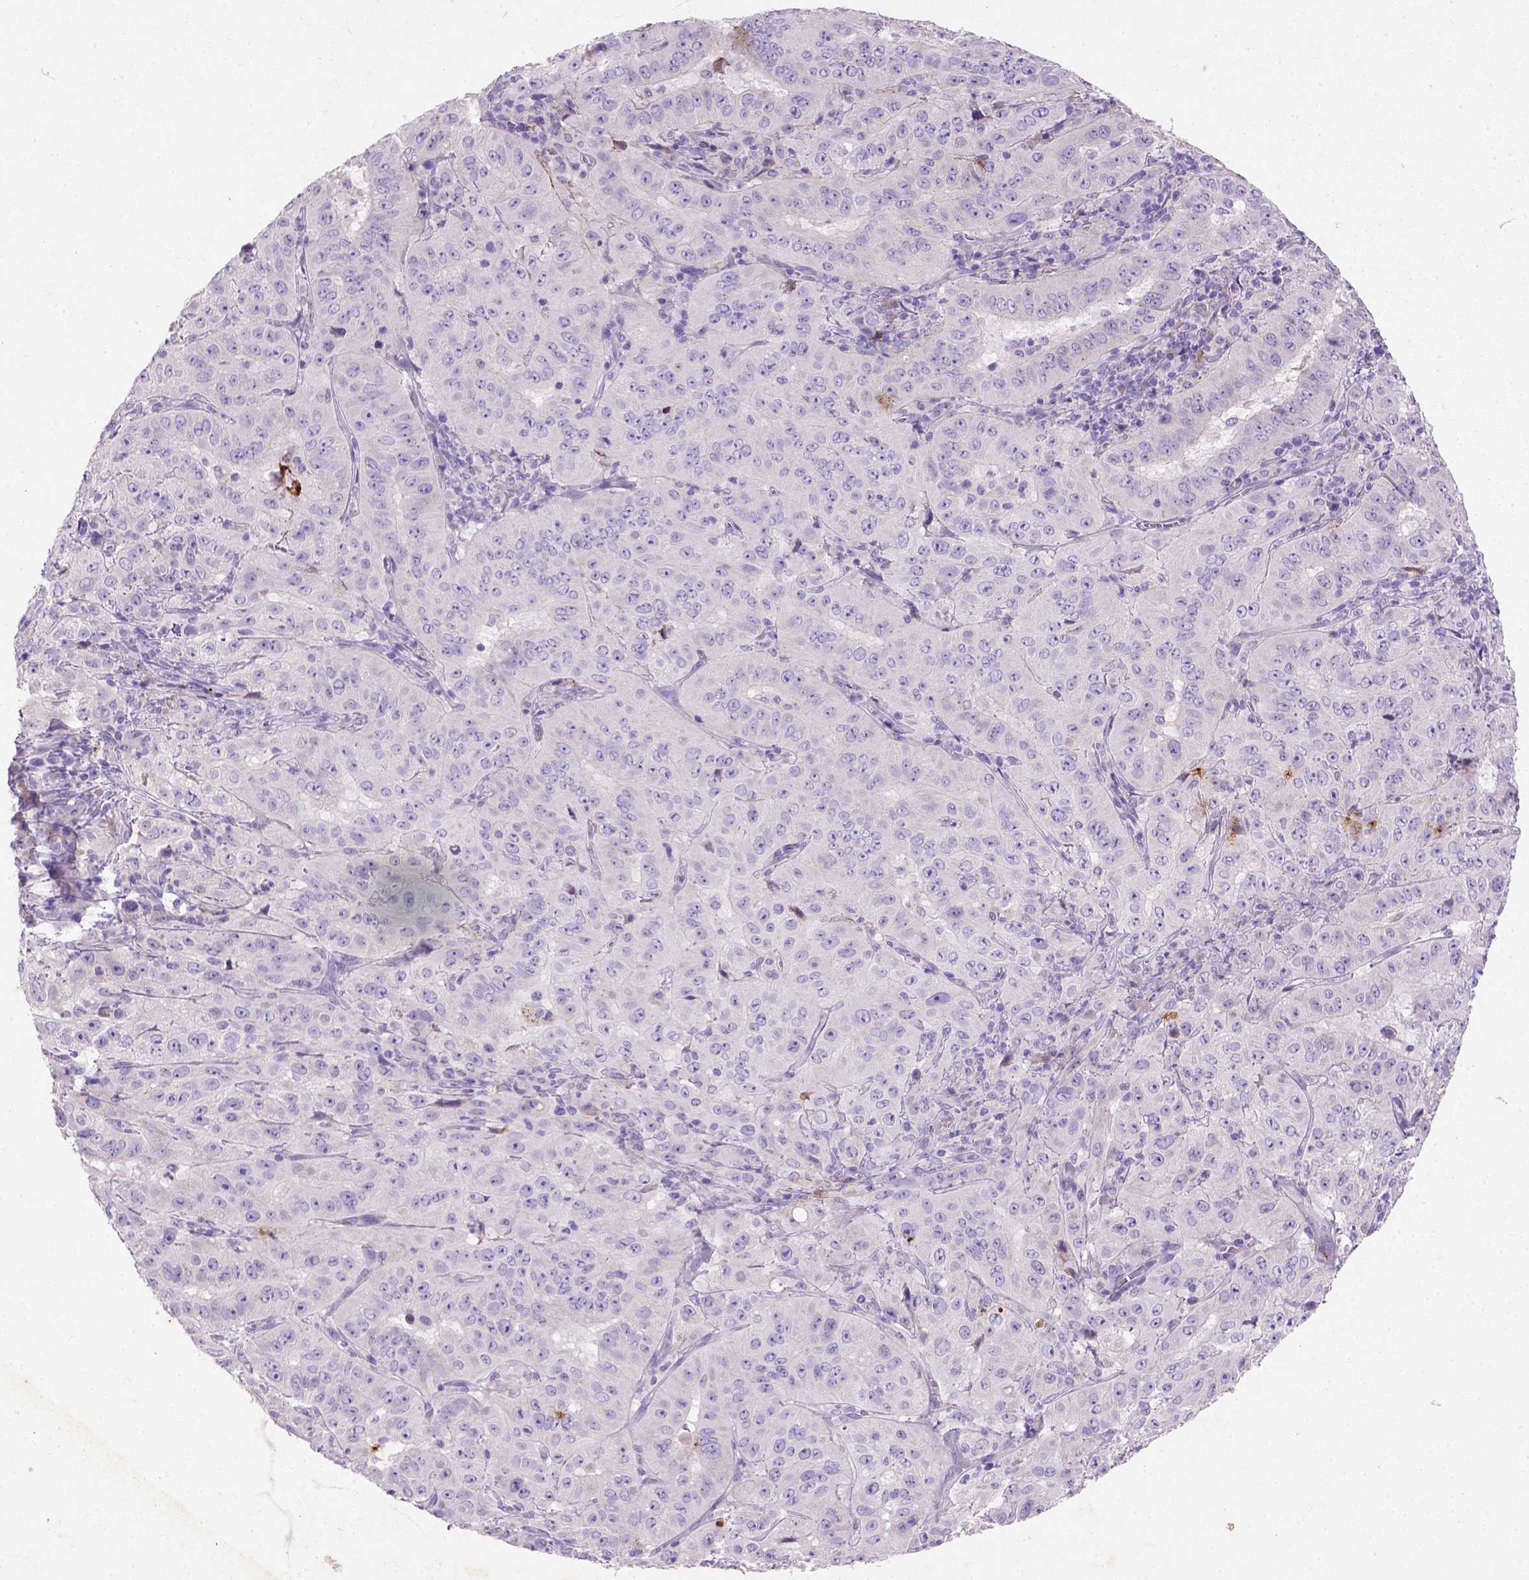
{"staining": {"intensity": "negative", "quantity": "none", "location": "none"}, "tissue": "pancreatic cancer", "cell_type": "Tumor cells", "image_type": "cancer", "snomed": [{"axis": "morphology", "description": "Adenocarcinoma, NOS"}, {"axis": "topography", "description": "Pancreas"}], "caption": "An immunohistochemistry (IHC) photomicrograph of pancreatic cancer (adenocarcinoma) is shown. There is no staining in tumor cells of pancreatic cancer (adenocarcinoma).", "gene": "NUDT2", "patient": {"sex": "male", "age": 63}}